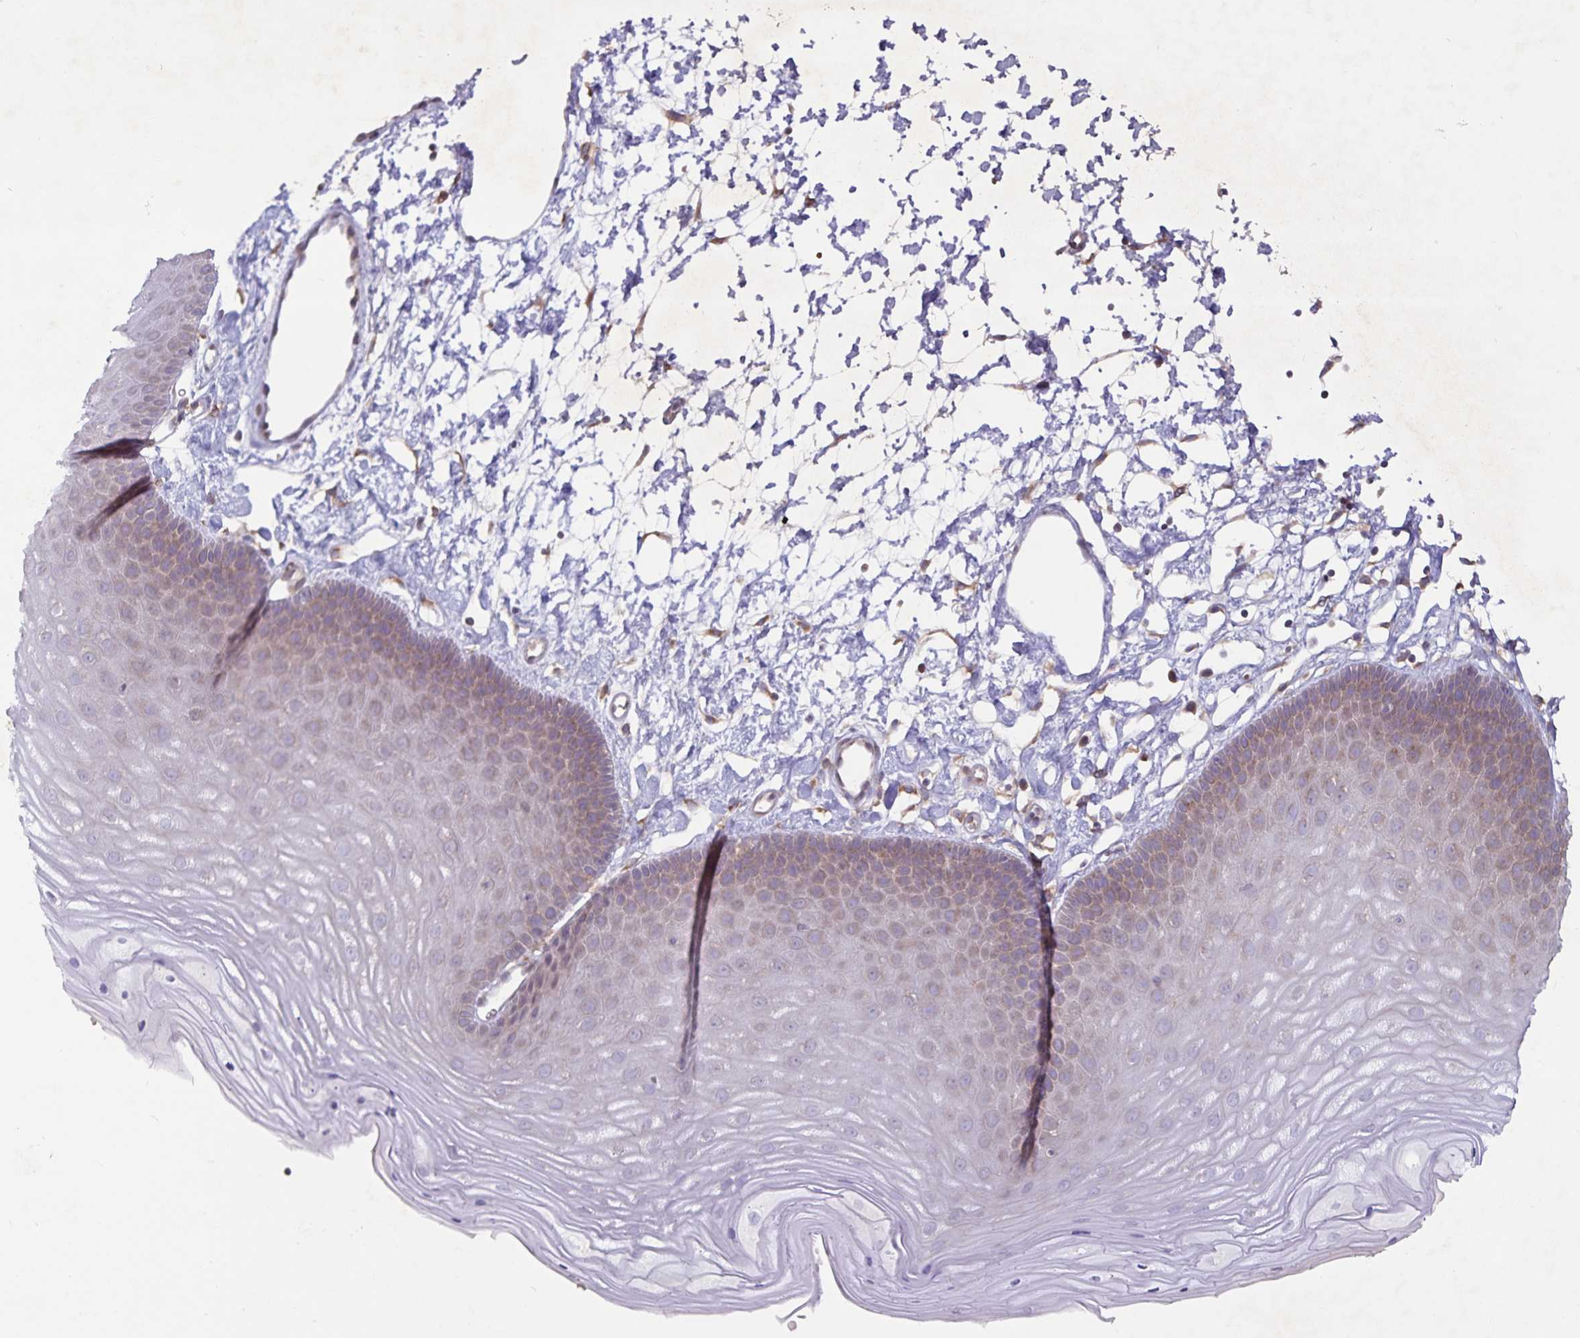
{"staining": {"intensity": "moderate", "quantity": "25%-75%", "location": "cytoplasmic/membranous"}, "tissue": "skin", "cell_type": "Epidermal cells", "image_type": "normal", "snomed": [{"axis": "morphology", "description": "Normal tissue, NOS"}, {"axis": "topography", "description": "Anal"}], "caption": "This image displays IHC staining of benign human skin, with medium moderate cytoplasmic/membranous positivity in approximately 25%-75% of epidermal cells.", "gene": "FAM120A", "patient": {"sex": "male", "age": 53}}